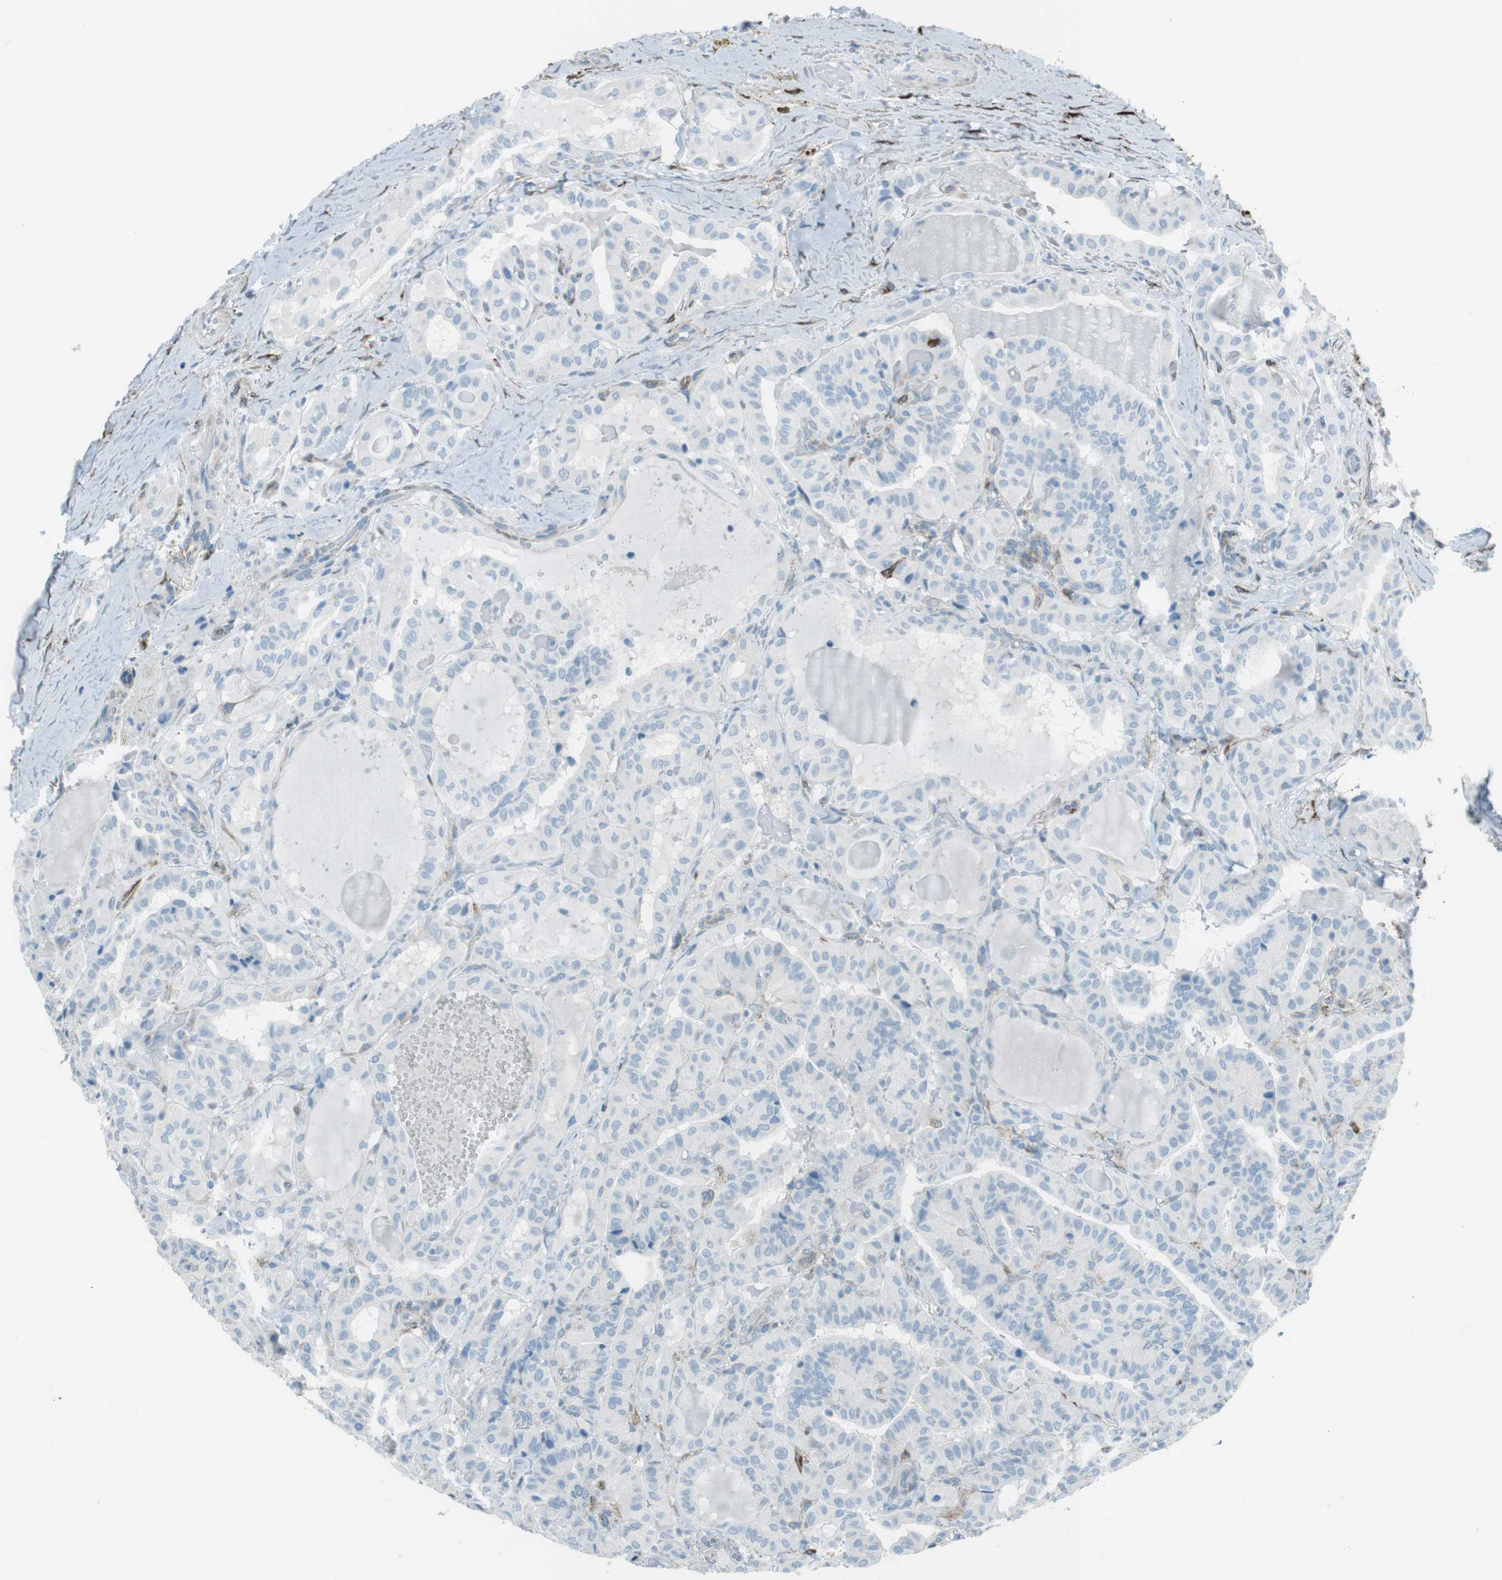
{"staining": {"intensity": "negative", "quantity": "none", "location": "none"}, "tissue": "thyroid cancer", "cell_type": "Tumor cells", "image_type": "cancer", "snomed": [{"axis": "morphology", "description": "Papillary adenocarcinoma, NOS"}, {"axis": "topography", "description": "Thyroid gland"}], "caption": "Thyroid papillary adenocarcinoma was stained to show a protein in brown. There is no significant positivity in tumor cells.", "gene": "TUBB2A", "patient": {"sex": "male", "age": 77}}